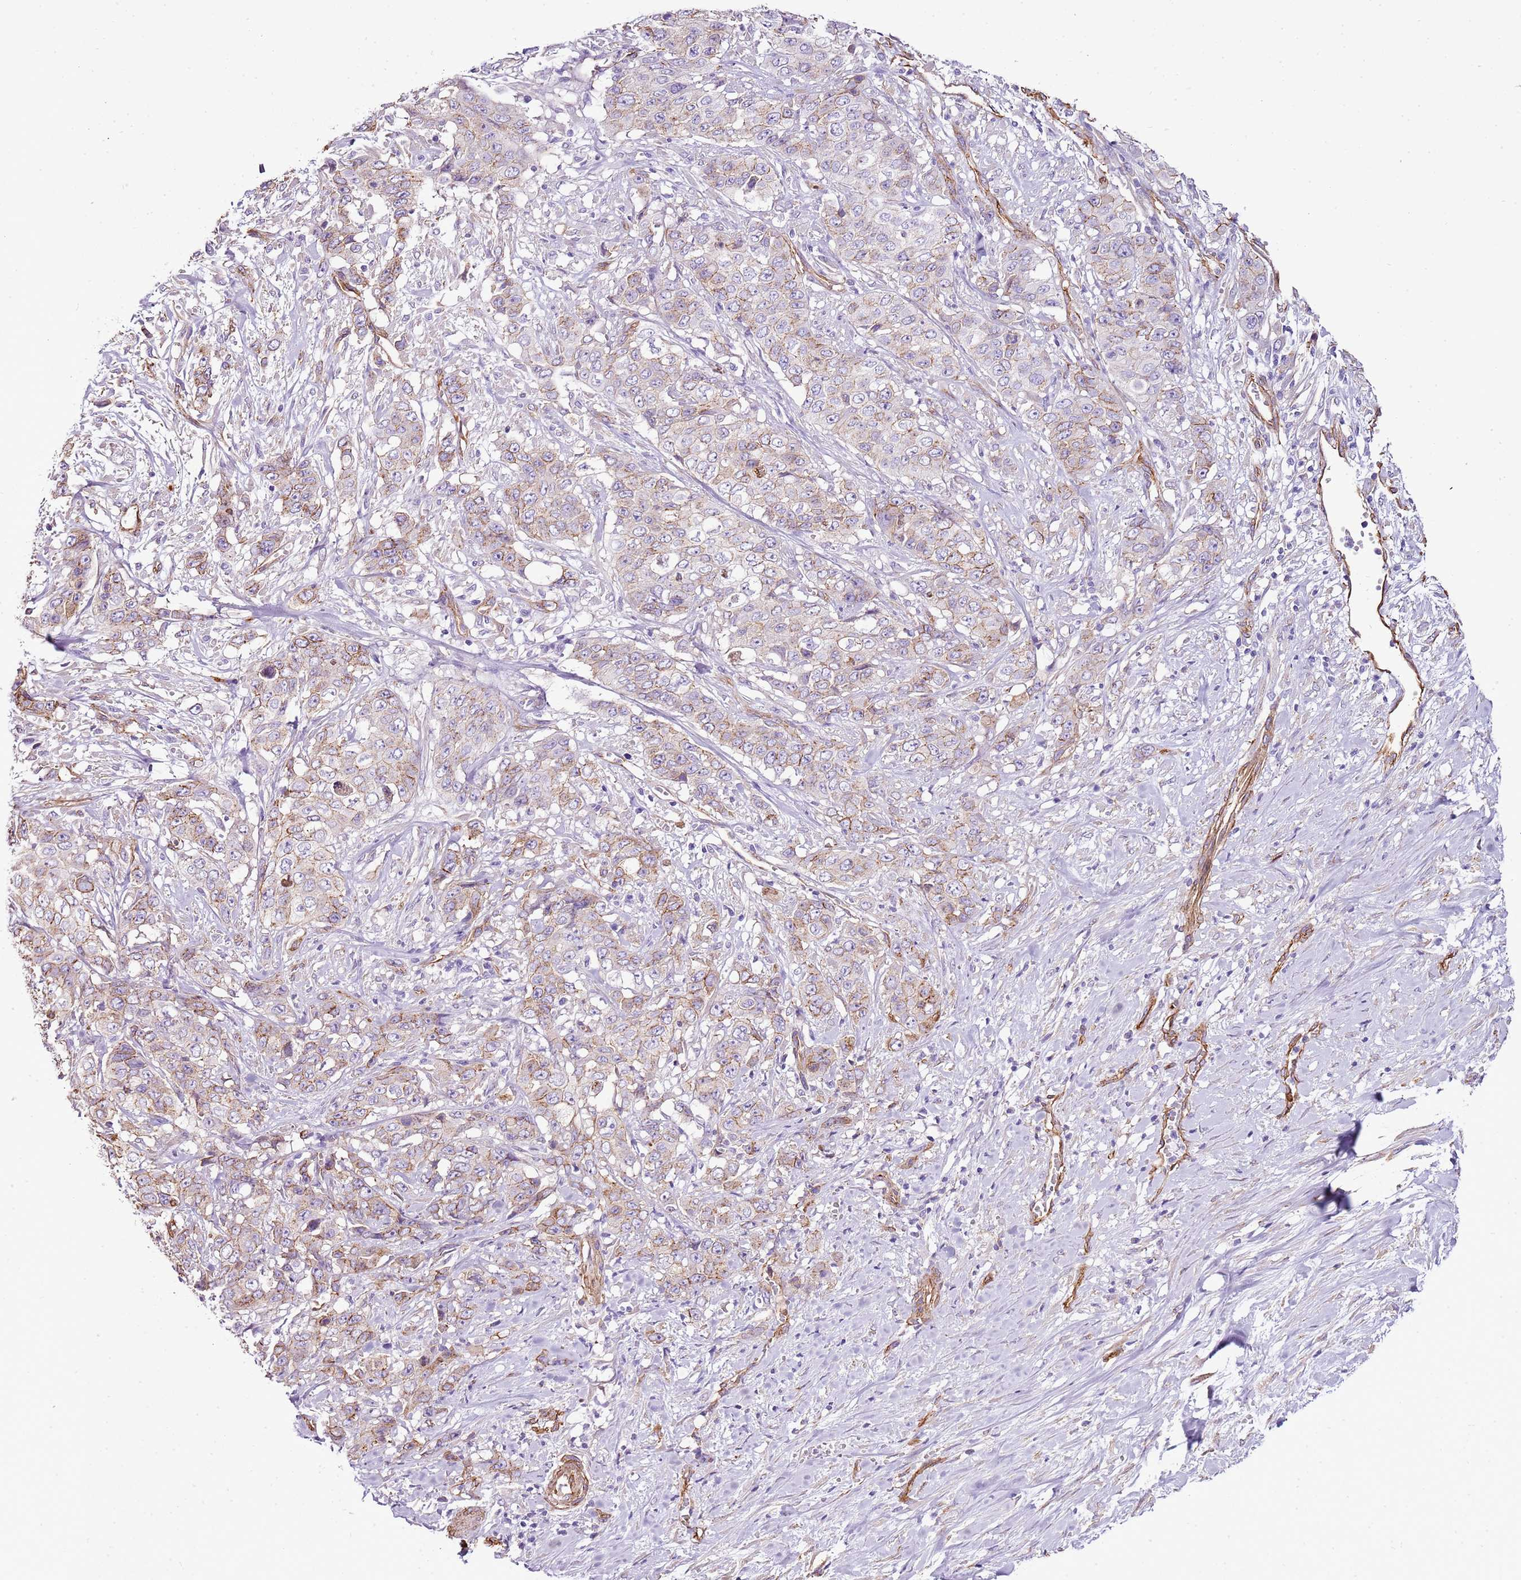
{"staining": {"intensity": "weak", "quantity": "25%-75%", "location": "cytoplasmic/membranous"}, "tissue": "stomach cancer", "cell_type": "Tumor cells", "image_type": "cancer", "snomed": [{"axis": "morphology", "description": "Adenocarcinoma, NOS"}, {"axis": "topography", "description": "Stomach, upper"}], "caption": "Tumor cells display weak cytoplasmic/membranous staining in about 25%-75% of cells in stomach cancer (adenocarcinoma).", "gene": "CTDSPL", "patient": {"sex": "male", "age": 62}}